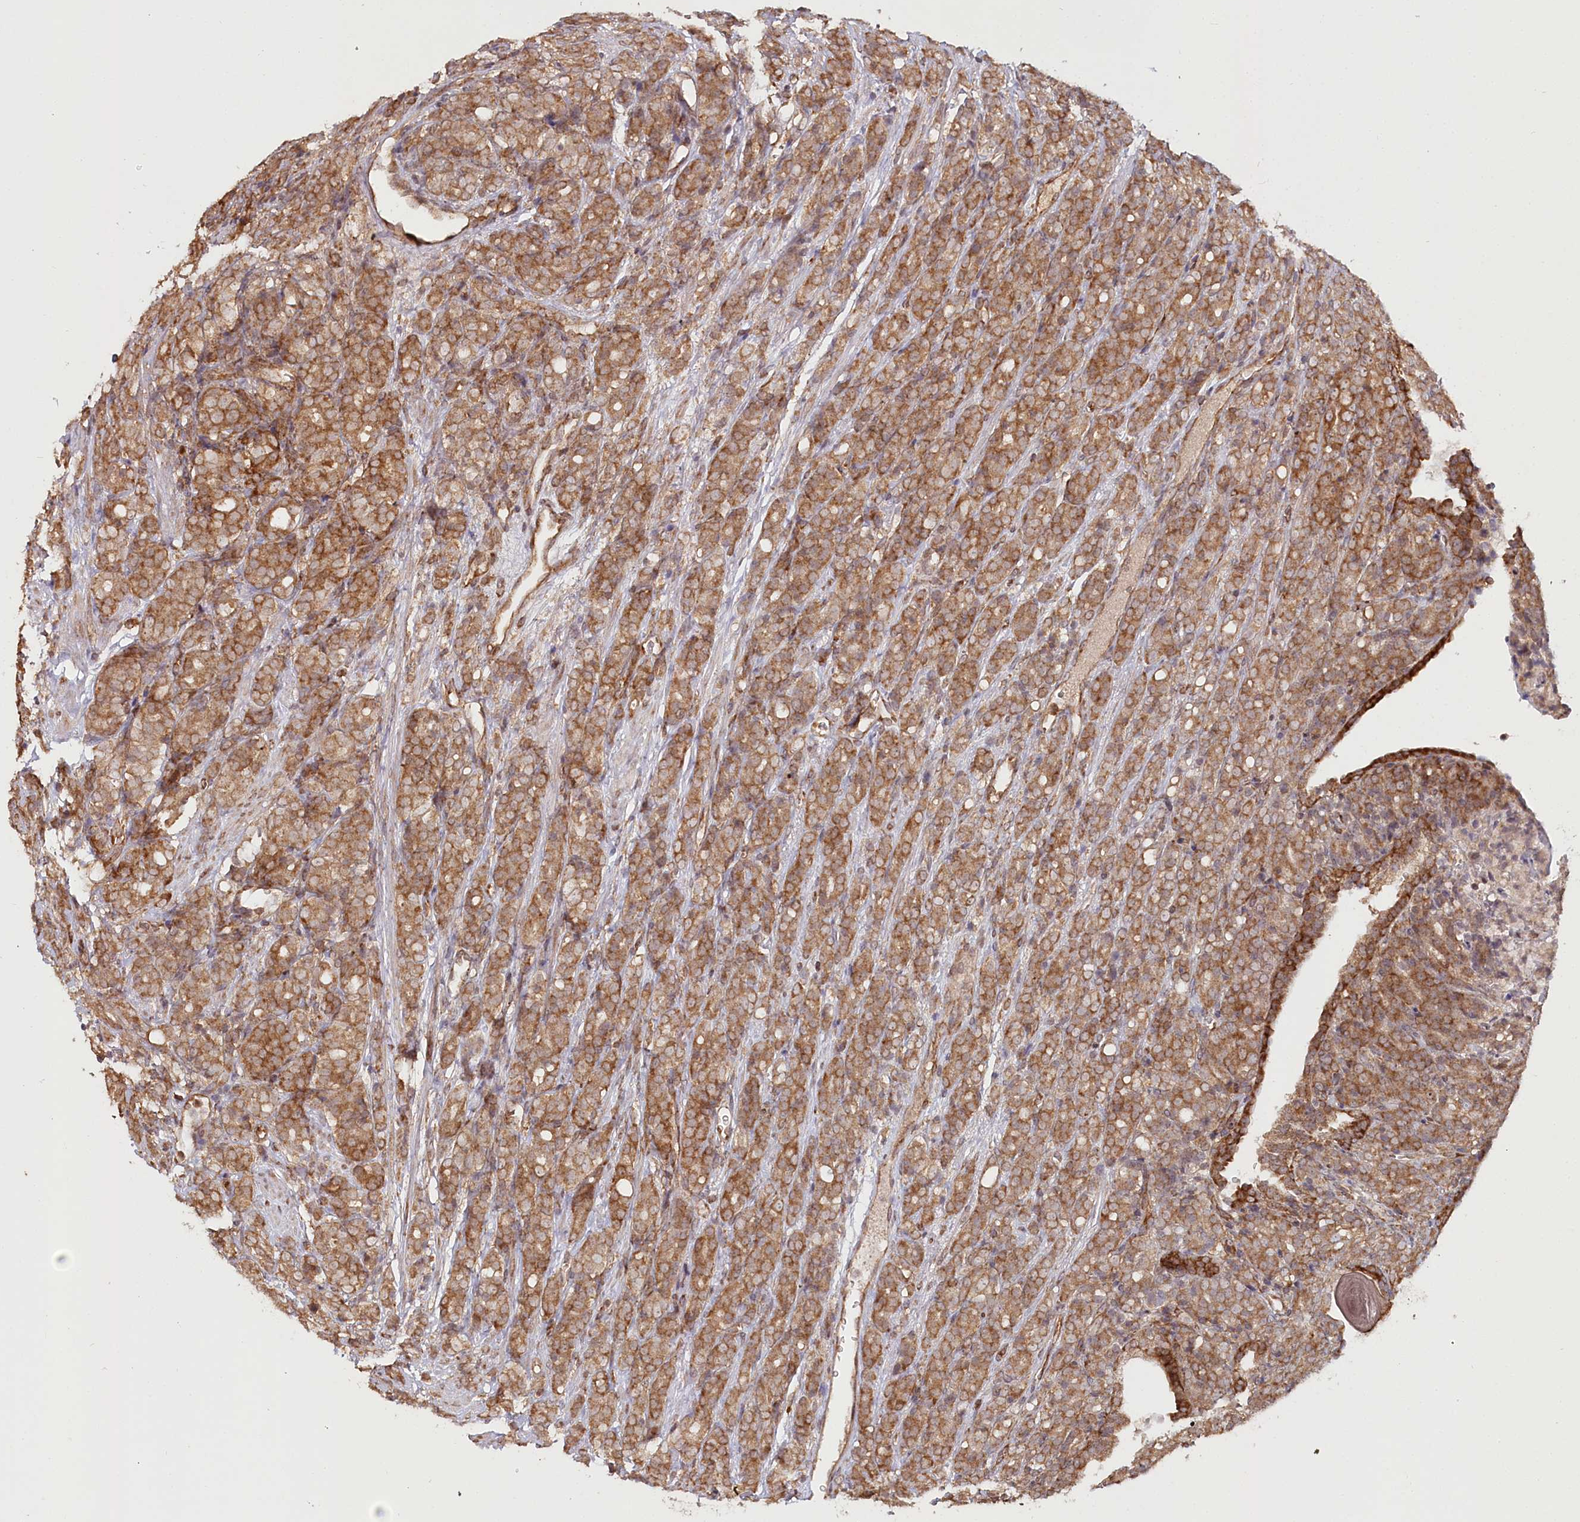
{"staining": {"intensity": "moderate", "quantity": ">75%", "location": "cytoplasmic/membranous"}, "tissue": "prostate cancer", "cell_type": "Tumor cells", "image_type": "cancer", "snomed": [{"axis": "morphology", "description": "Adenocarcinoma, High grade"}, {"axis": "topography", "description": "Prostate"}], "caption": "Immunohistochemistry (IHC) (DAB (3,3'-diaminobenzidine)) staining of human prostate adenocarcinoma (high-grade) demonstrates moderate cytoplasmic/membranous protein staining in approximately >75% of tumor cells.", "gene": "OTUD4", "patient": {"sex": "male", "age": 62}}